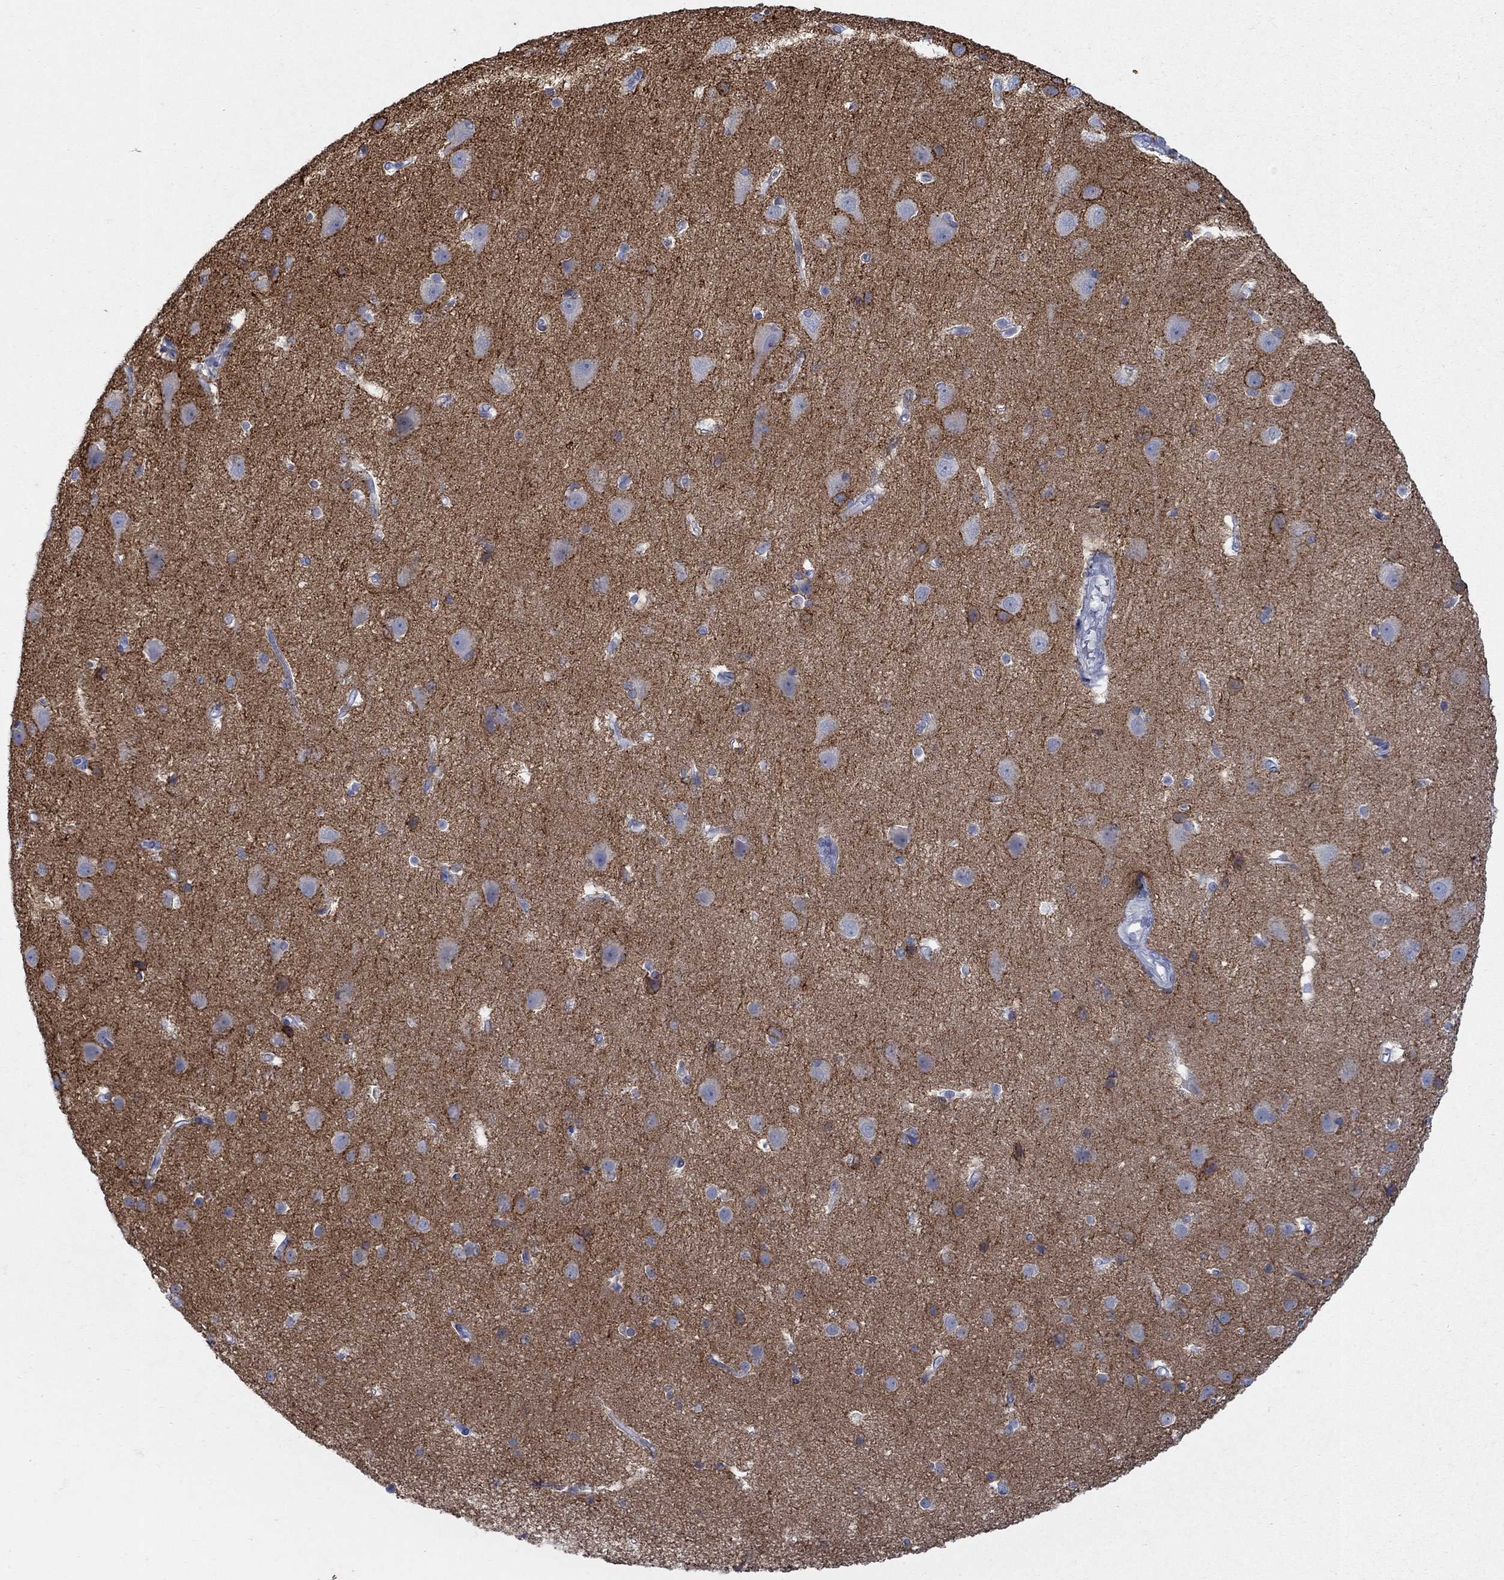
{"staining": {"intensity": "negative", "quantity": "none", "location": "none"}, "tissue": "cerebral cortex", "cell_type": "Endothelial cells", "image_type": "normal", "snomed": [{"axis": "morphology", "description": "Normal tissue, NOS"}, {"axis": "topography", "description": "Cerebral cortex"}], "caption": "Endothelial cells are negative for brown protein staining in benign cerebral cortex. The staining was performed using DAB (3,3'-diaminobenzidine) to visualize the protein expression in brown, while the nuclei were stained in blue with hematoxylin (Magnification: 20x).", "gene": "RFTN2", "patient": {"sex": "male", "age": 37}}